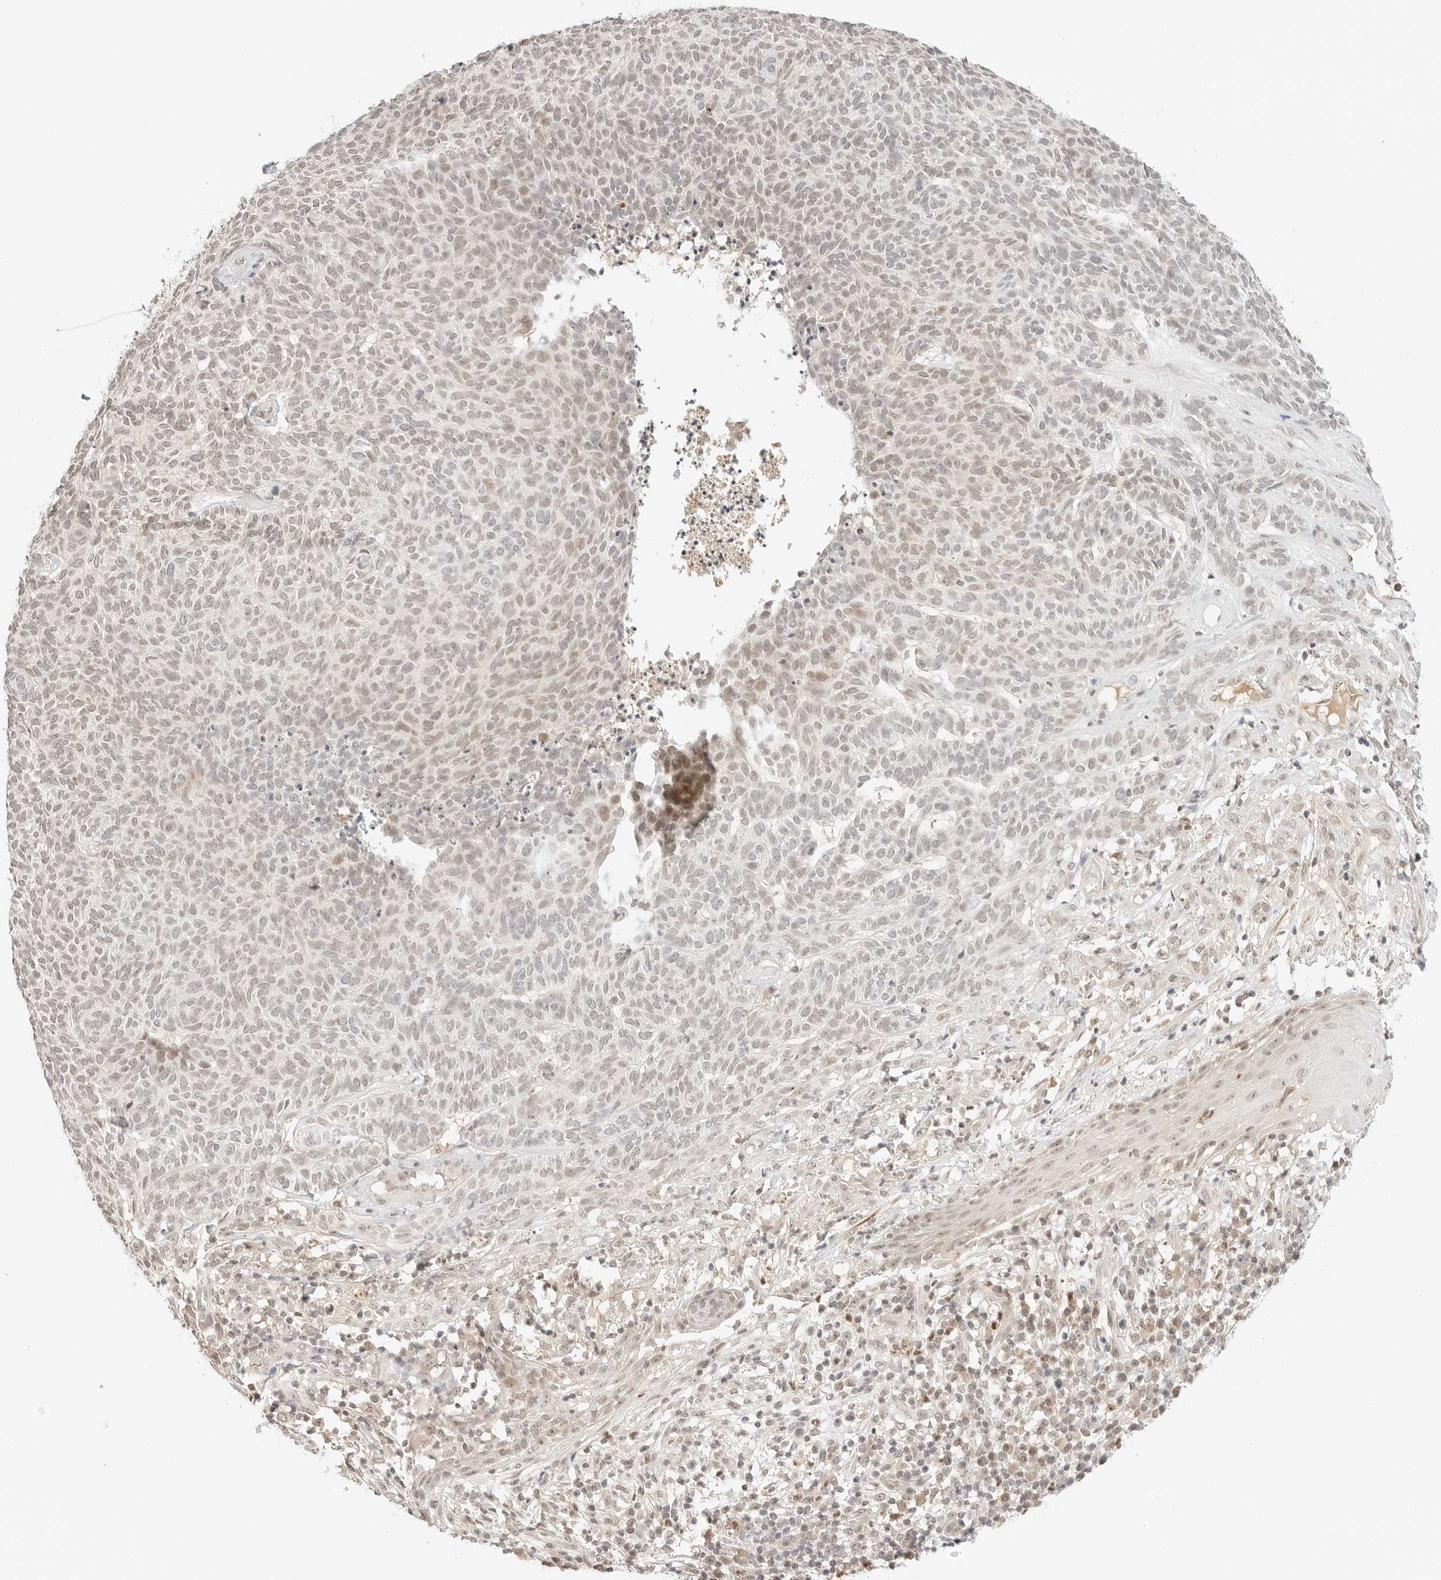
{"staining": {"intensity": "weak", "quantity": "25%-75%", "location": "nuclear"}, "tissue": "skin cancer", "cell_type": "Tumor cells", "image_type": "cancer", "snomed": [{"axis": "morphology", "description": "Squamous cell carcinoma, NOS"}, {"axis": "topography", "description": "Skin"}], "caption": "Tumor cells demonstrate low levels of weak nuclear positivity in about 25%-75% of cells in skin cancer (squamous cell carcinoma).", "gene": "RPS6KL1", "patient": {"sex": "female", "age": 90}}